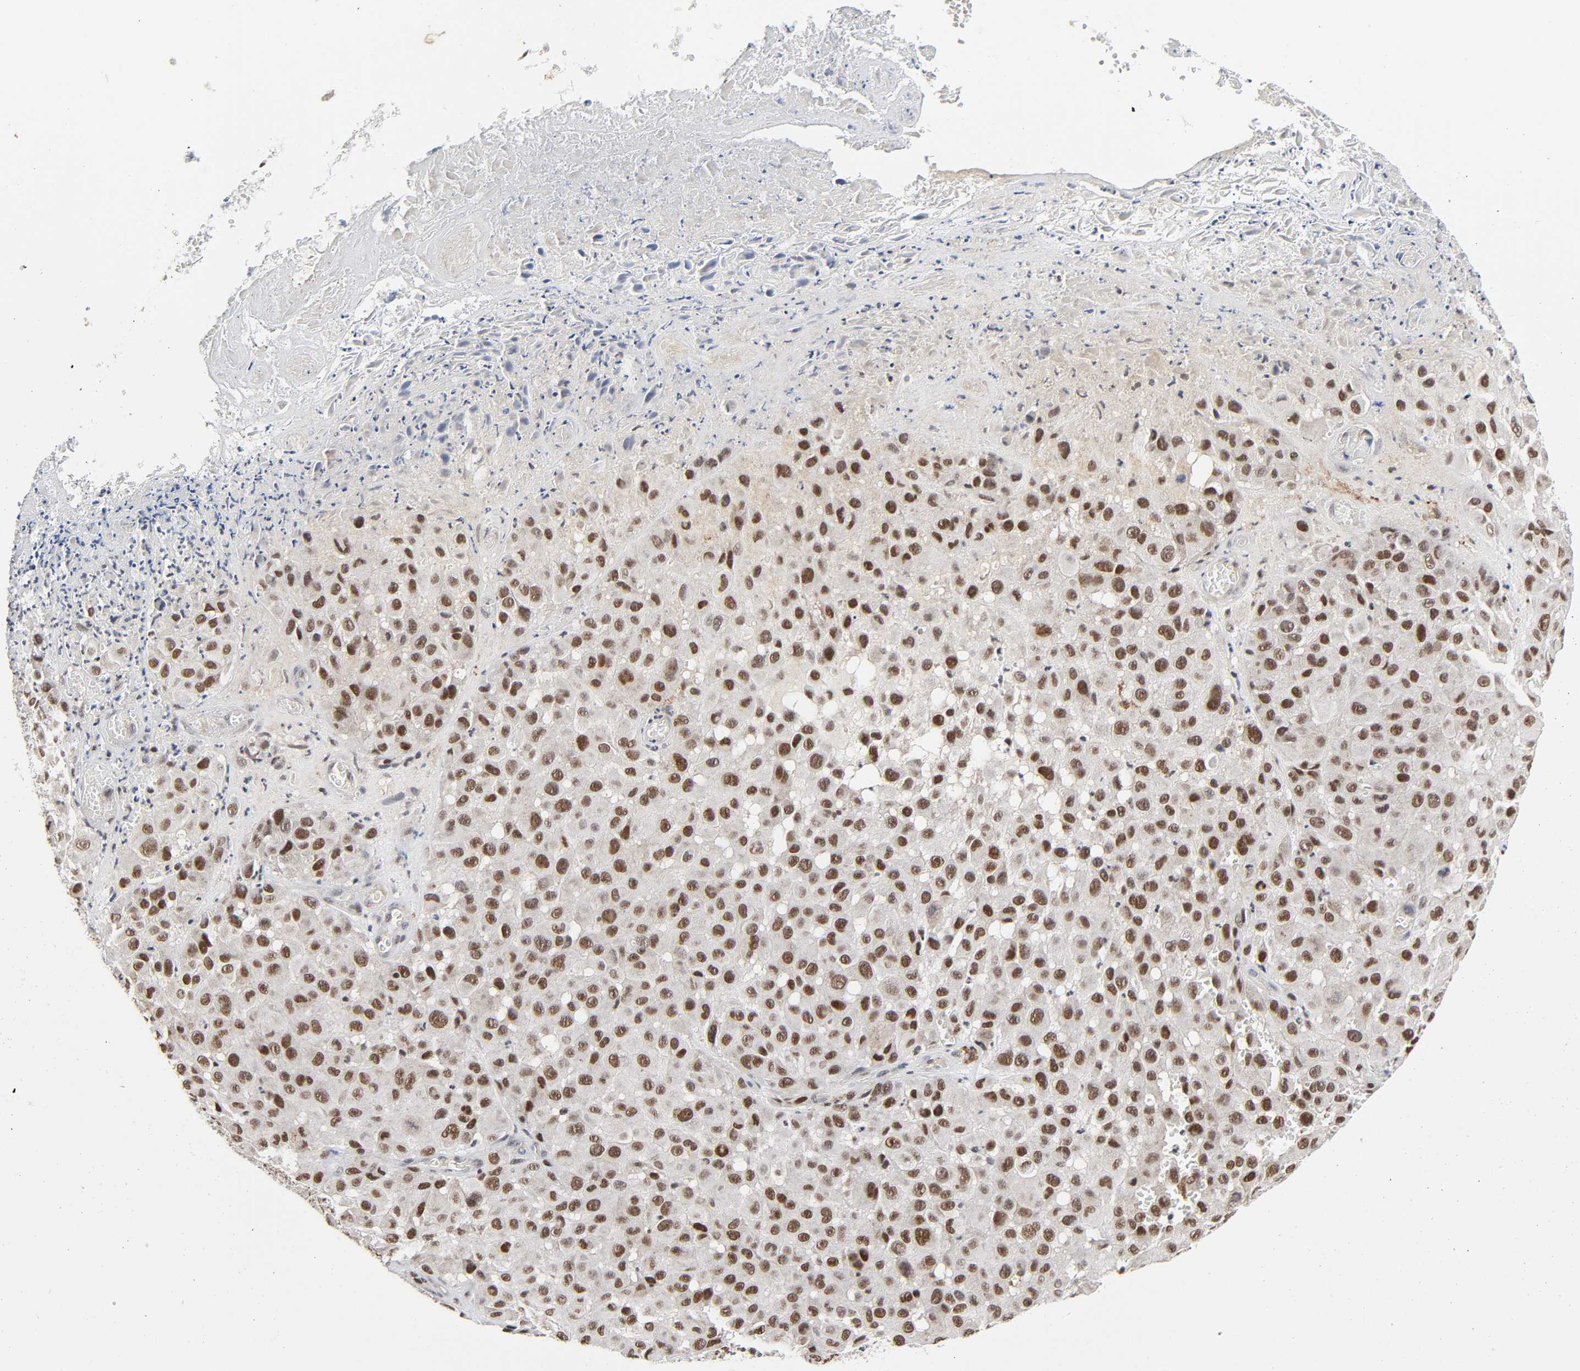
{"staining": {"intensity": "moderate", "quantity": ">75%", "location": "nuclear"}, "tissue": "melanoma", "cell_type": "Tumor cells", "image_type": "cancer", "snomed": [{"axis": "morphology", "description": "Malignant melanoma, NOS"}, {"axis": "topography", "description": "Skin"}], "caption": "Immunohistochemistry of melanoma reveals medium levels of moderate nuclear positivity in approximately >75% of tumor cells.", "gene": "KAT2B", "patient": {"sex": "female", "age": 21}}